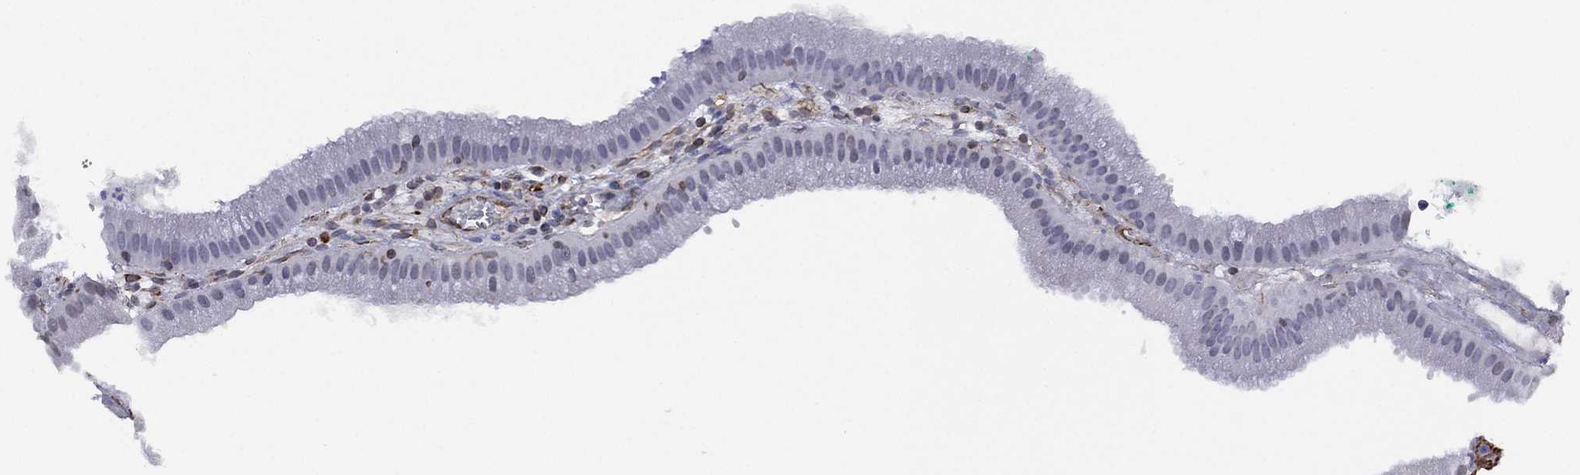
{"staining": {"intensity": "negative", "quantity": "none", "location": "none"}, "tissue": "gallbladder", "cell_type": "Glandular cells", "image_type": "normal", "snomed": [{"axis": "morphology", "description": "Normal tissue, NOS"}, {"axis": "topography", "description": "Gallbladder"}], "caption": "Image shows no significant protein expression in glandular cells of normal gallbladder. (Stains: DAB immunohistochemistry with hematoxylin counter stain, Microscopy: brightfield microscopy at high magnification).", "gene": "MAS1", "patient": {"sex": "male", "age": 67}}